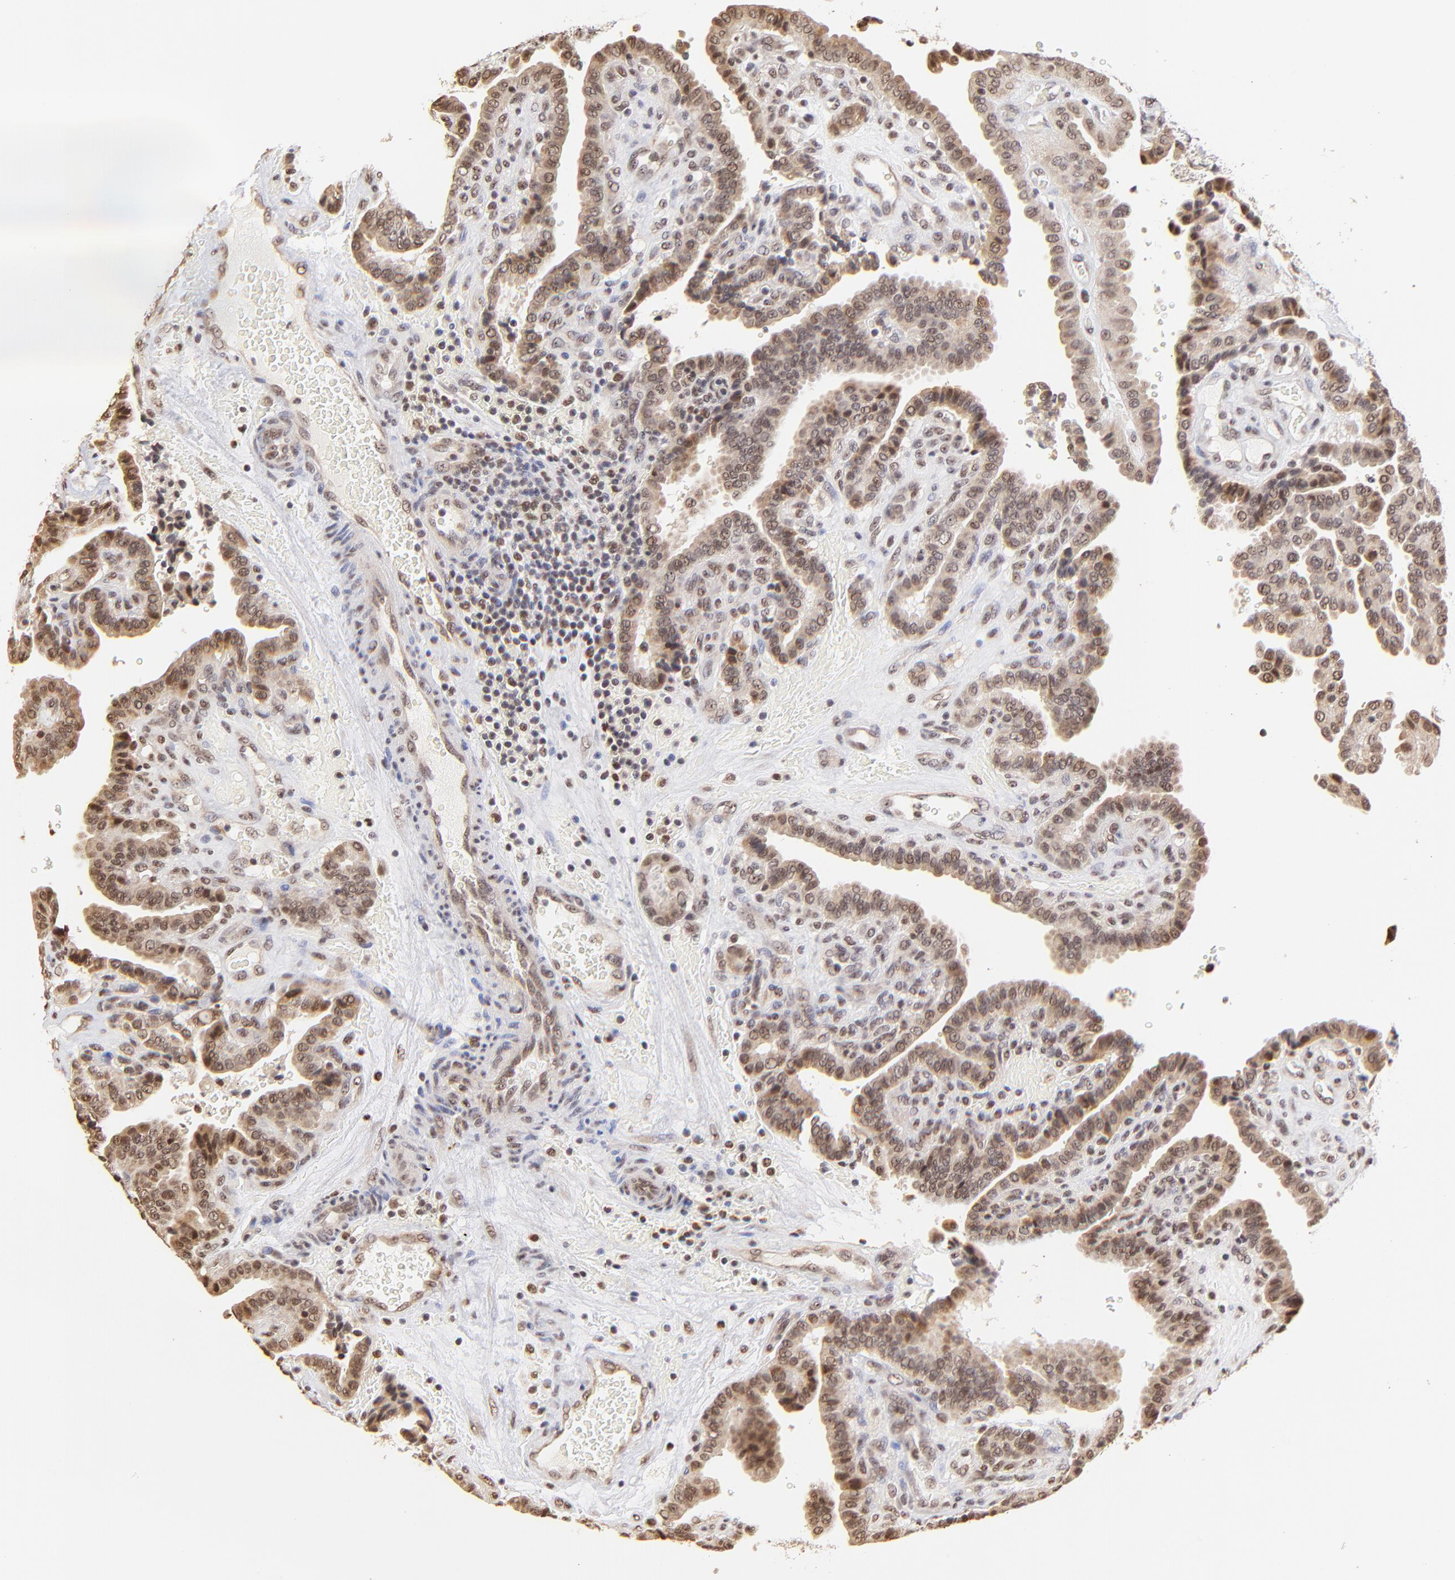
{"staining": {"intensity": "weak", "quantity": ">75%", "location": "cytoplasmic/membranous,nuclear"}, "tissue": "thyroid cancer", "cell_type": "Tumor cells", "image_type": "cancer", "snomed": [{"axis": "morphology", "description": "Papillary adenocarcinoma, NOS"}, {"axis": "topography", "description": "Thyroid gland"}], "caption": "Human papillary adenocarcinoma (thyroid) stained for a protein (brown) demonstrates weak cytoplasmic/membranous and nuclear positive staining in approximately >75% of tumor cells.", "gene": "ZNF670", "patient": {"sex": "male", "age": 87}}